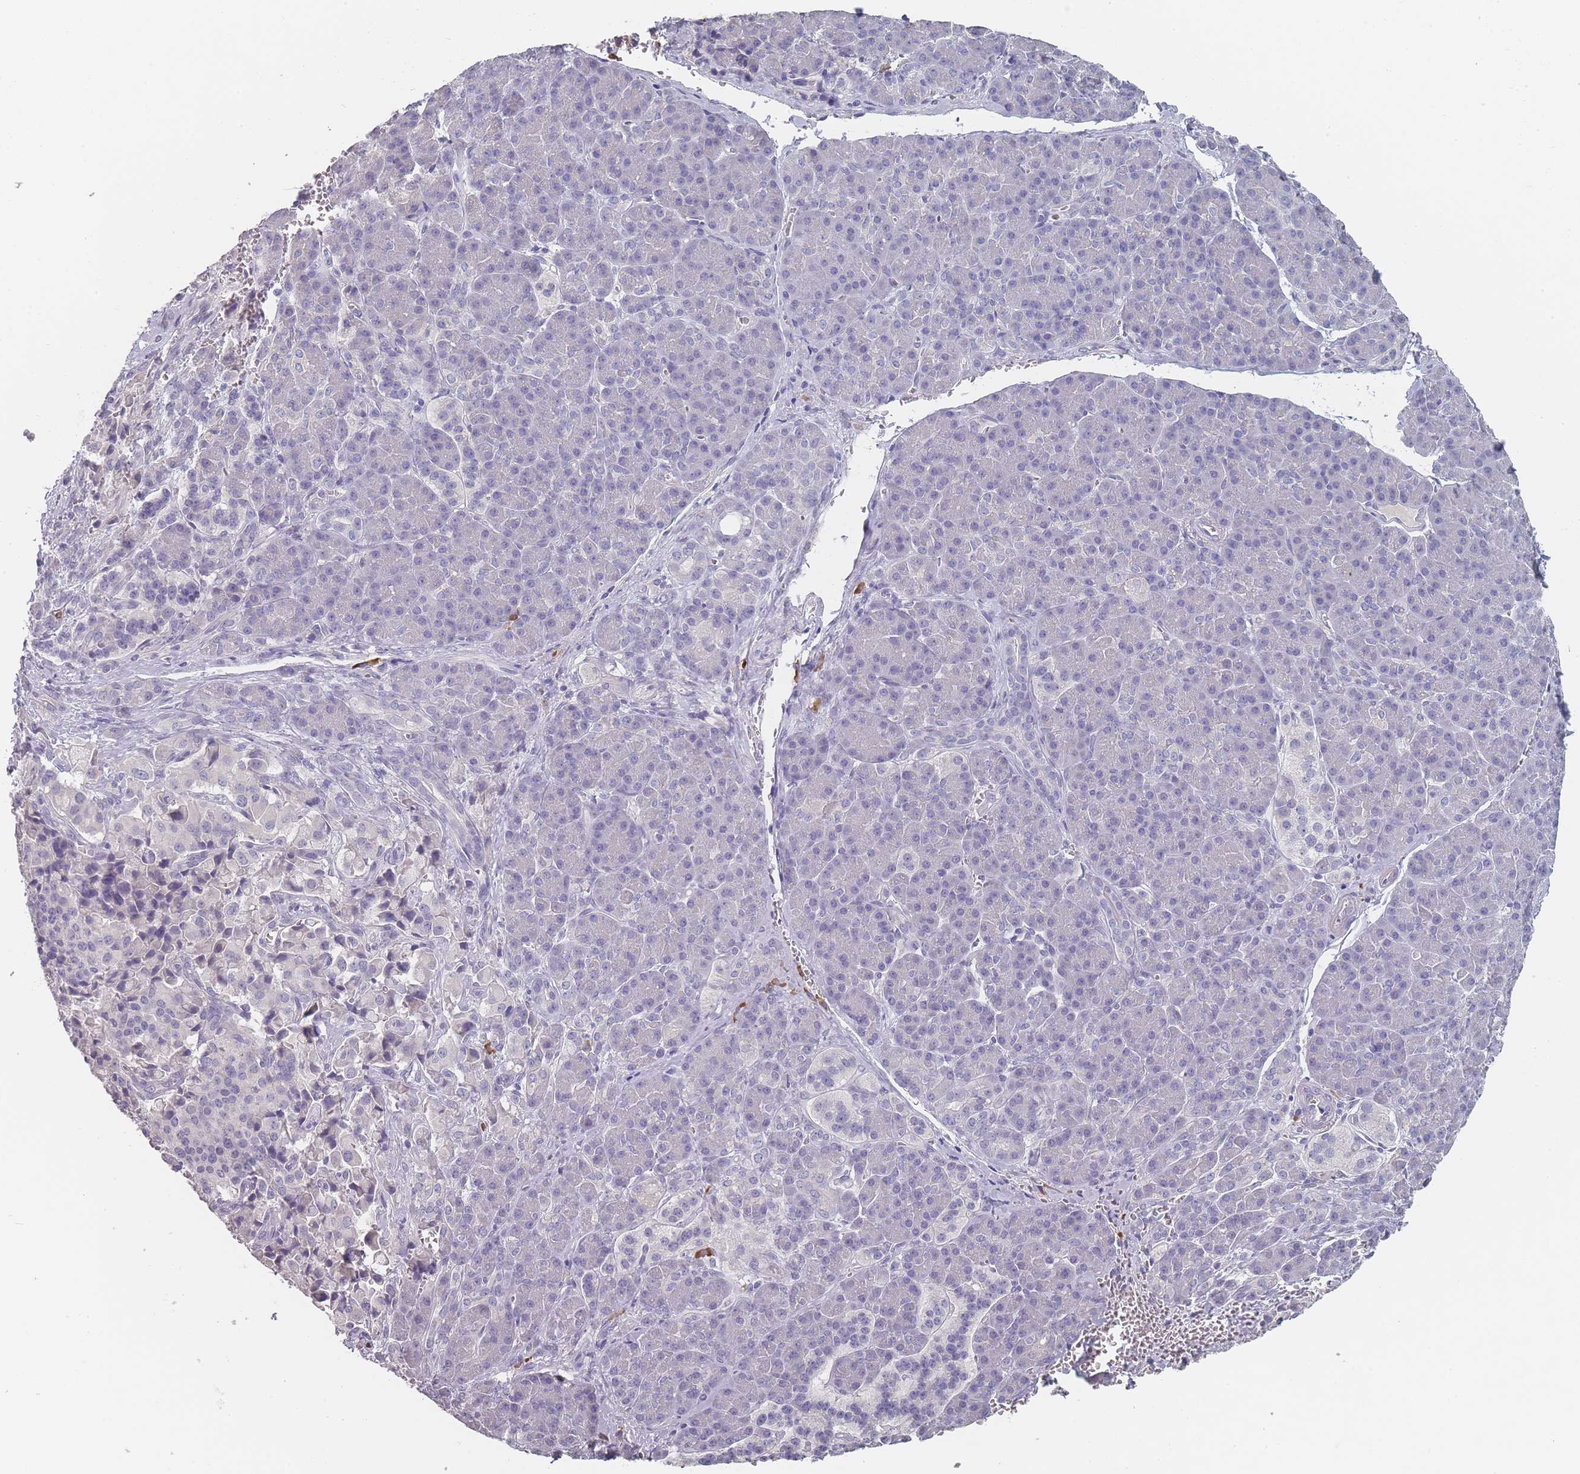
{"staining": {"intensity": "negative", "quantity": "none", "location": "none"}, "tissue": "pancreatic cancer", "cell_type": "Tumor cells", "image_type": "cancer", "snomed": [{"axis": "morphology", "description": "Adenocarcinoma, NOS"}, {"axis": "topography", "description": "Pancreas"}], "caption": "This is an immunohistochemistry histopathology image of human pancreatic cancer. There is no expression in tumor cells.", "gene": "SLC35E4", "patient": {"sex": "male", "age": 65}}